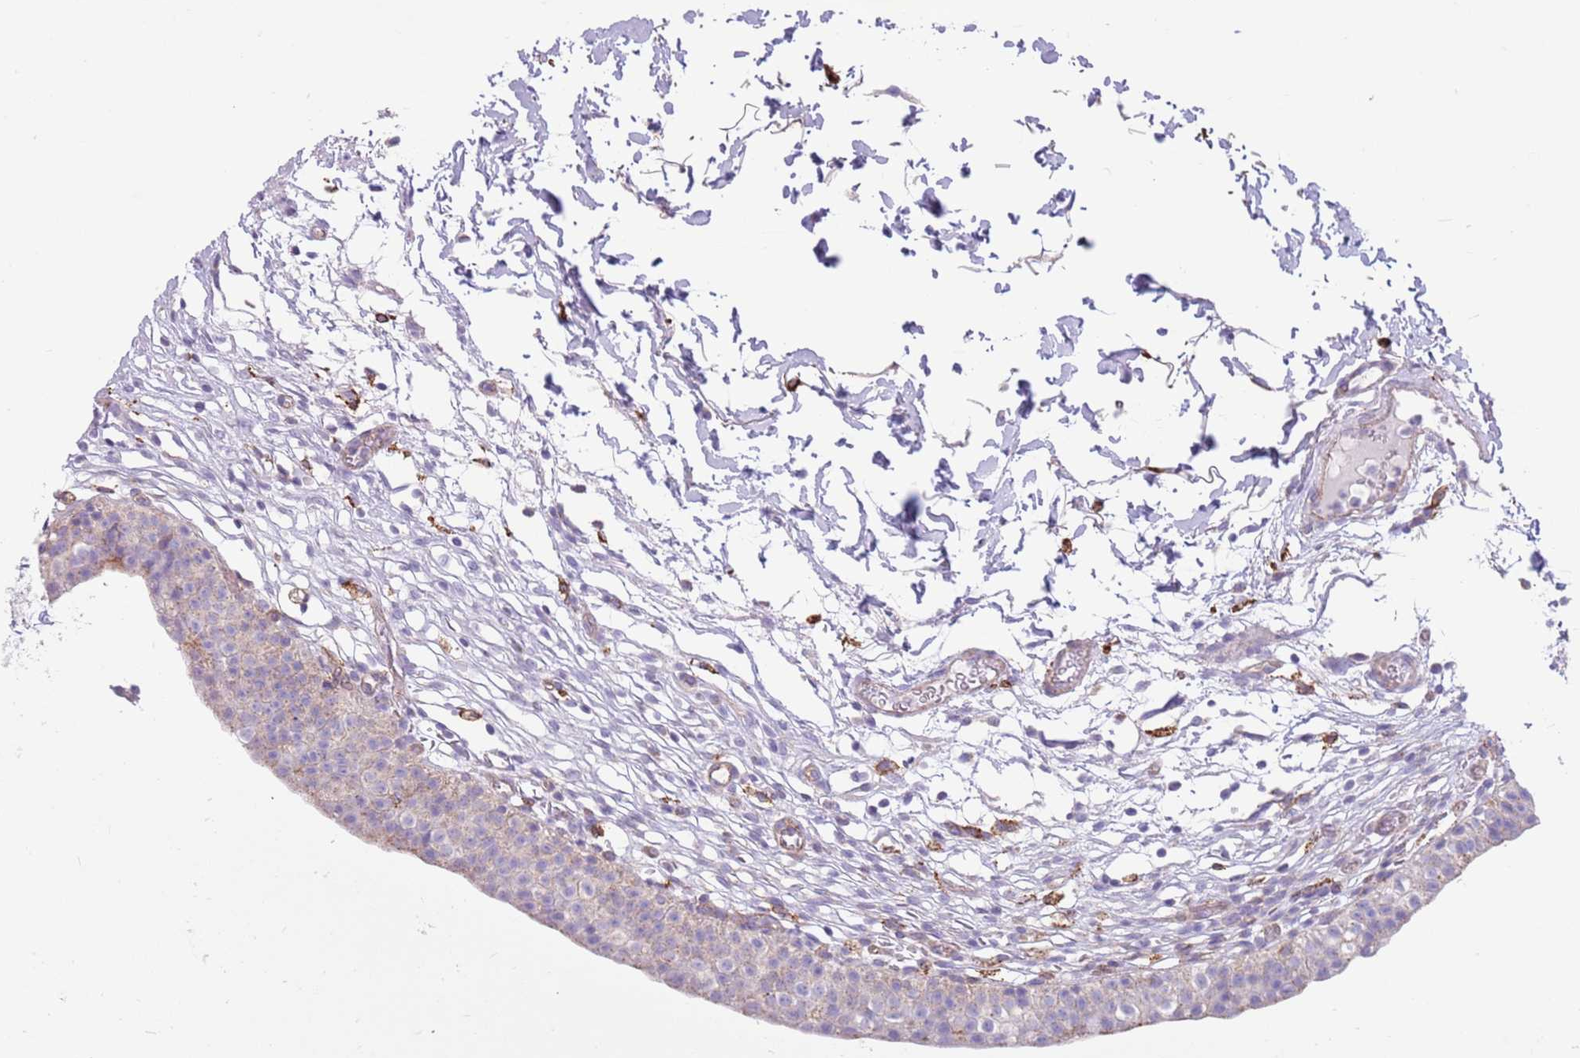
{"staining": {"intensity": "moderate", "quantity": "<25%", "location": "cytoplasmic/membranous"}, "tissue": "urinary bladder", "cell_type": "Urothelial cells", "image_type": "normal", "snomed": [{"axis": "morphology", "description": "Normal tissue, NOS"}, {"axis": "topography", "description": "Urinary bladder"}, {"axis": "topography", "description": "Peripheral nerve tissue"}], "caption": "Urothelial cells reveal moderate cytoplasmic/membranous expression in about <25% of cells in unremarkable urinary bladder. Nuclei are stained in blue.", "gene": "SNX6", "patient": {"sex": "male", "age": 55}}